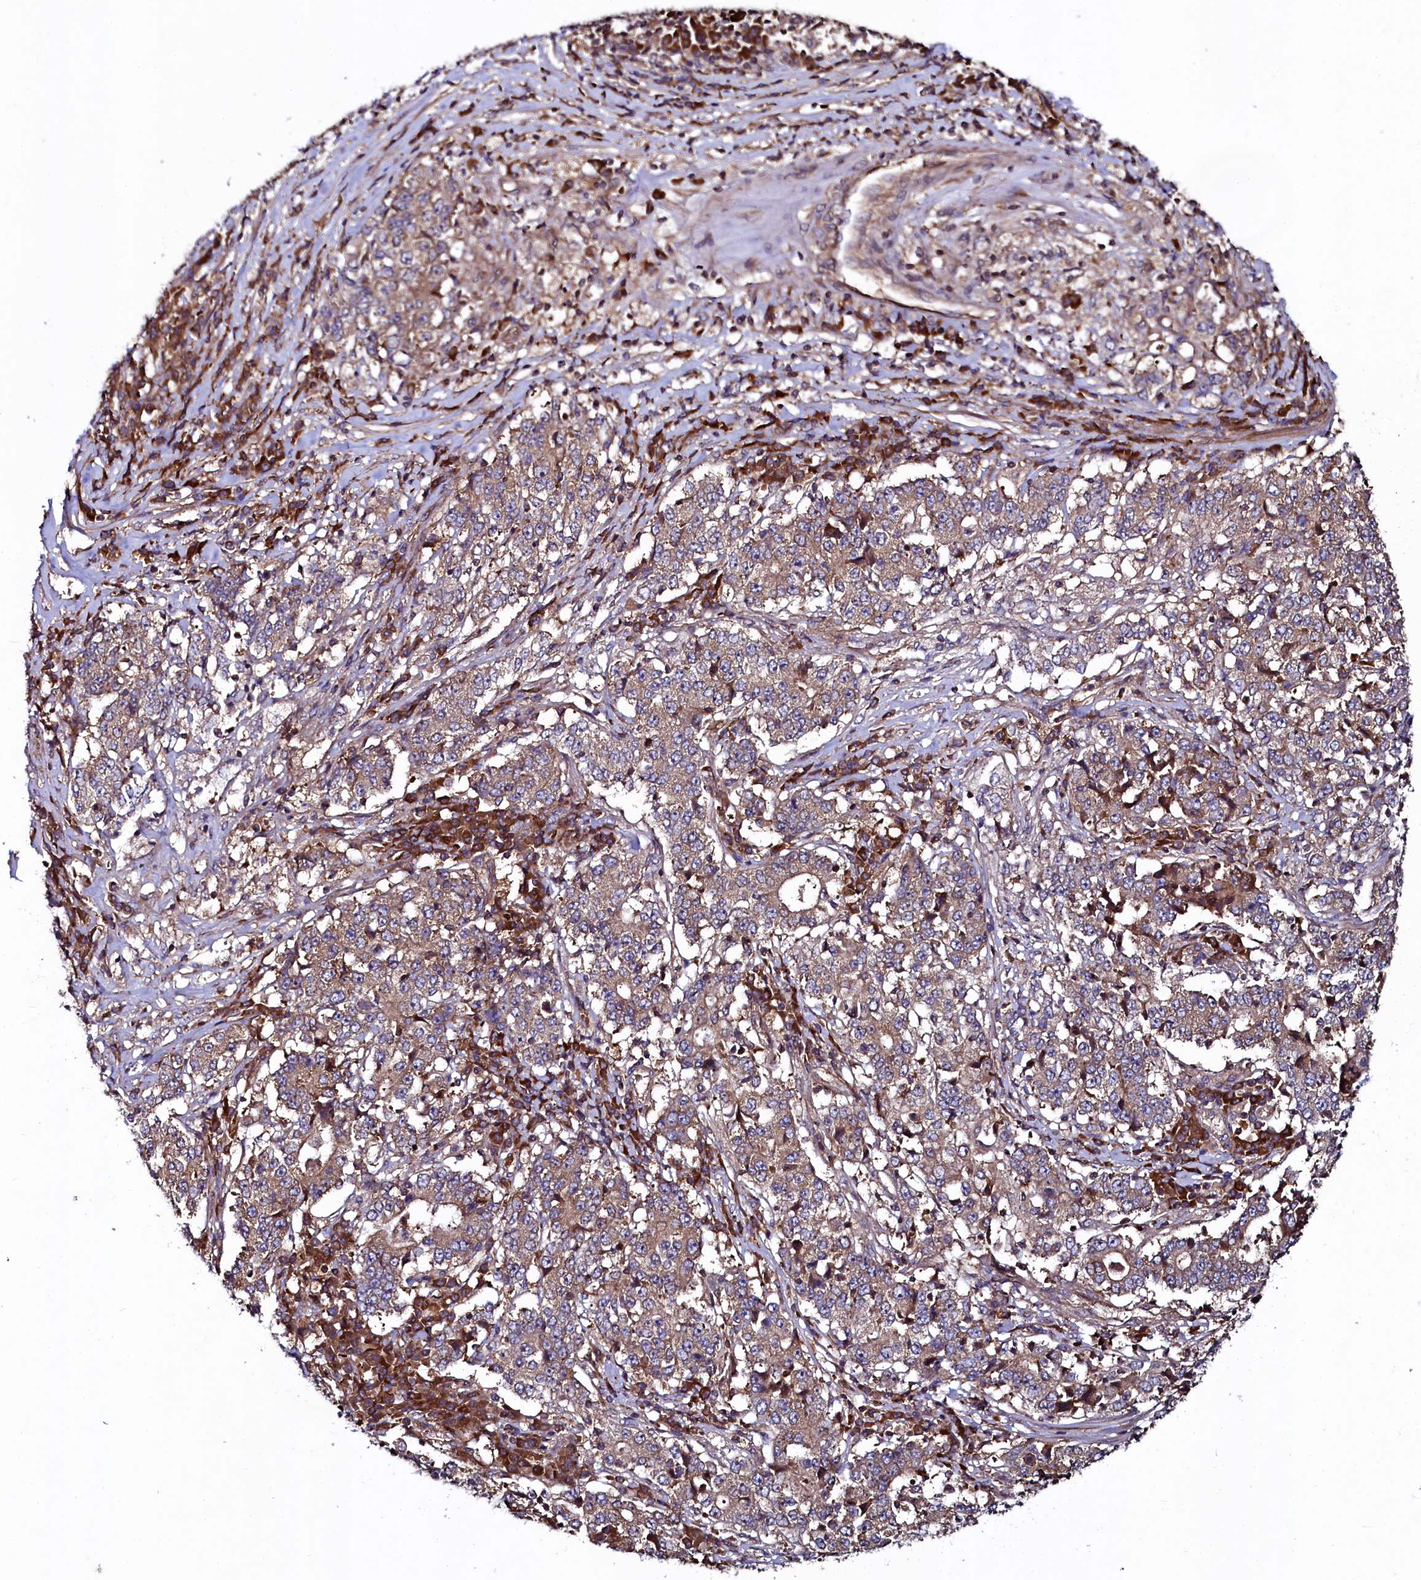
{"staining": {"intensity": "moderate", "quantity": ">75%", "location": "cytoplasmic/membranous"}, "tissue": "stomach cancer", "cell_type": "Tumor cells", "image_type": "cancer", "snomed": [{"axis": "morphology", "description": "Adenocarcinoma, NOS"}, {"axis": "topography", "description": "Stomach"}], "caption": "Moderate cytoplasmic/membranous expression is appreciated in about >75% of tumor cells in adenocarcinoma (stomach).", "gene": "USPL1", "patient": {"sex": "male", "age": 59}}